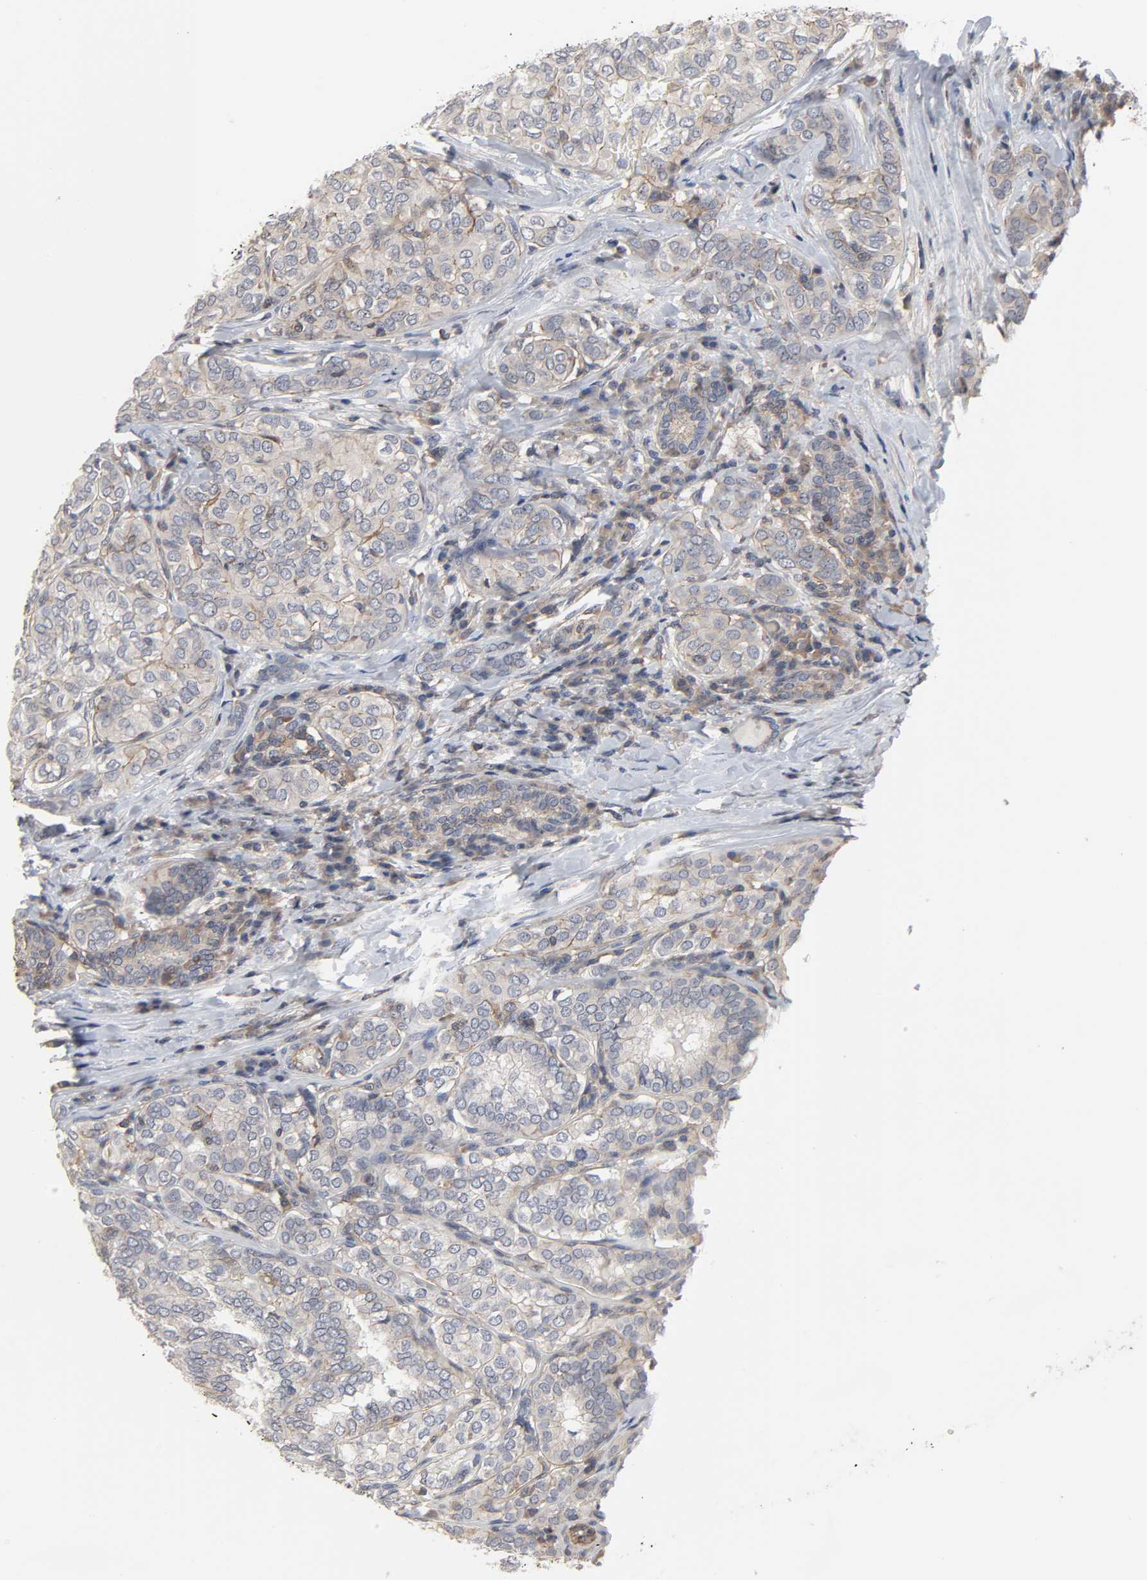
{"staining": {"intensity": "weak", "quantity": "<25%", "location": "cytoplasmic/membranous"}, "tissue": "thyroid cancer", "cell_type": "Tumor cells", "image_type": "cancer", "snomed": [{"axis": "morphology", "description": "Papillary adenocarcinoma, NOS"}, {"axis": "topography", "description": "Thyroid gland"}], "caption": "Tumor cells are negative for brown protein staining in thyroid cancer.", "gene": "DDX10", "patient": {"sex": "female", "age": 30}}